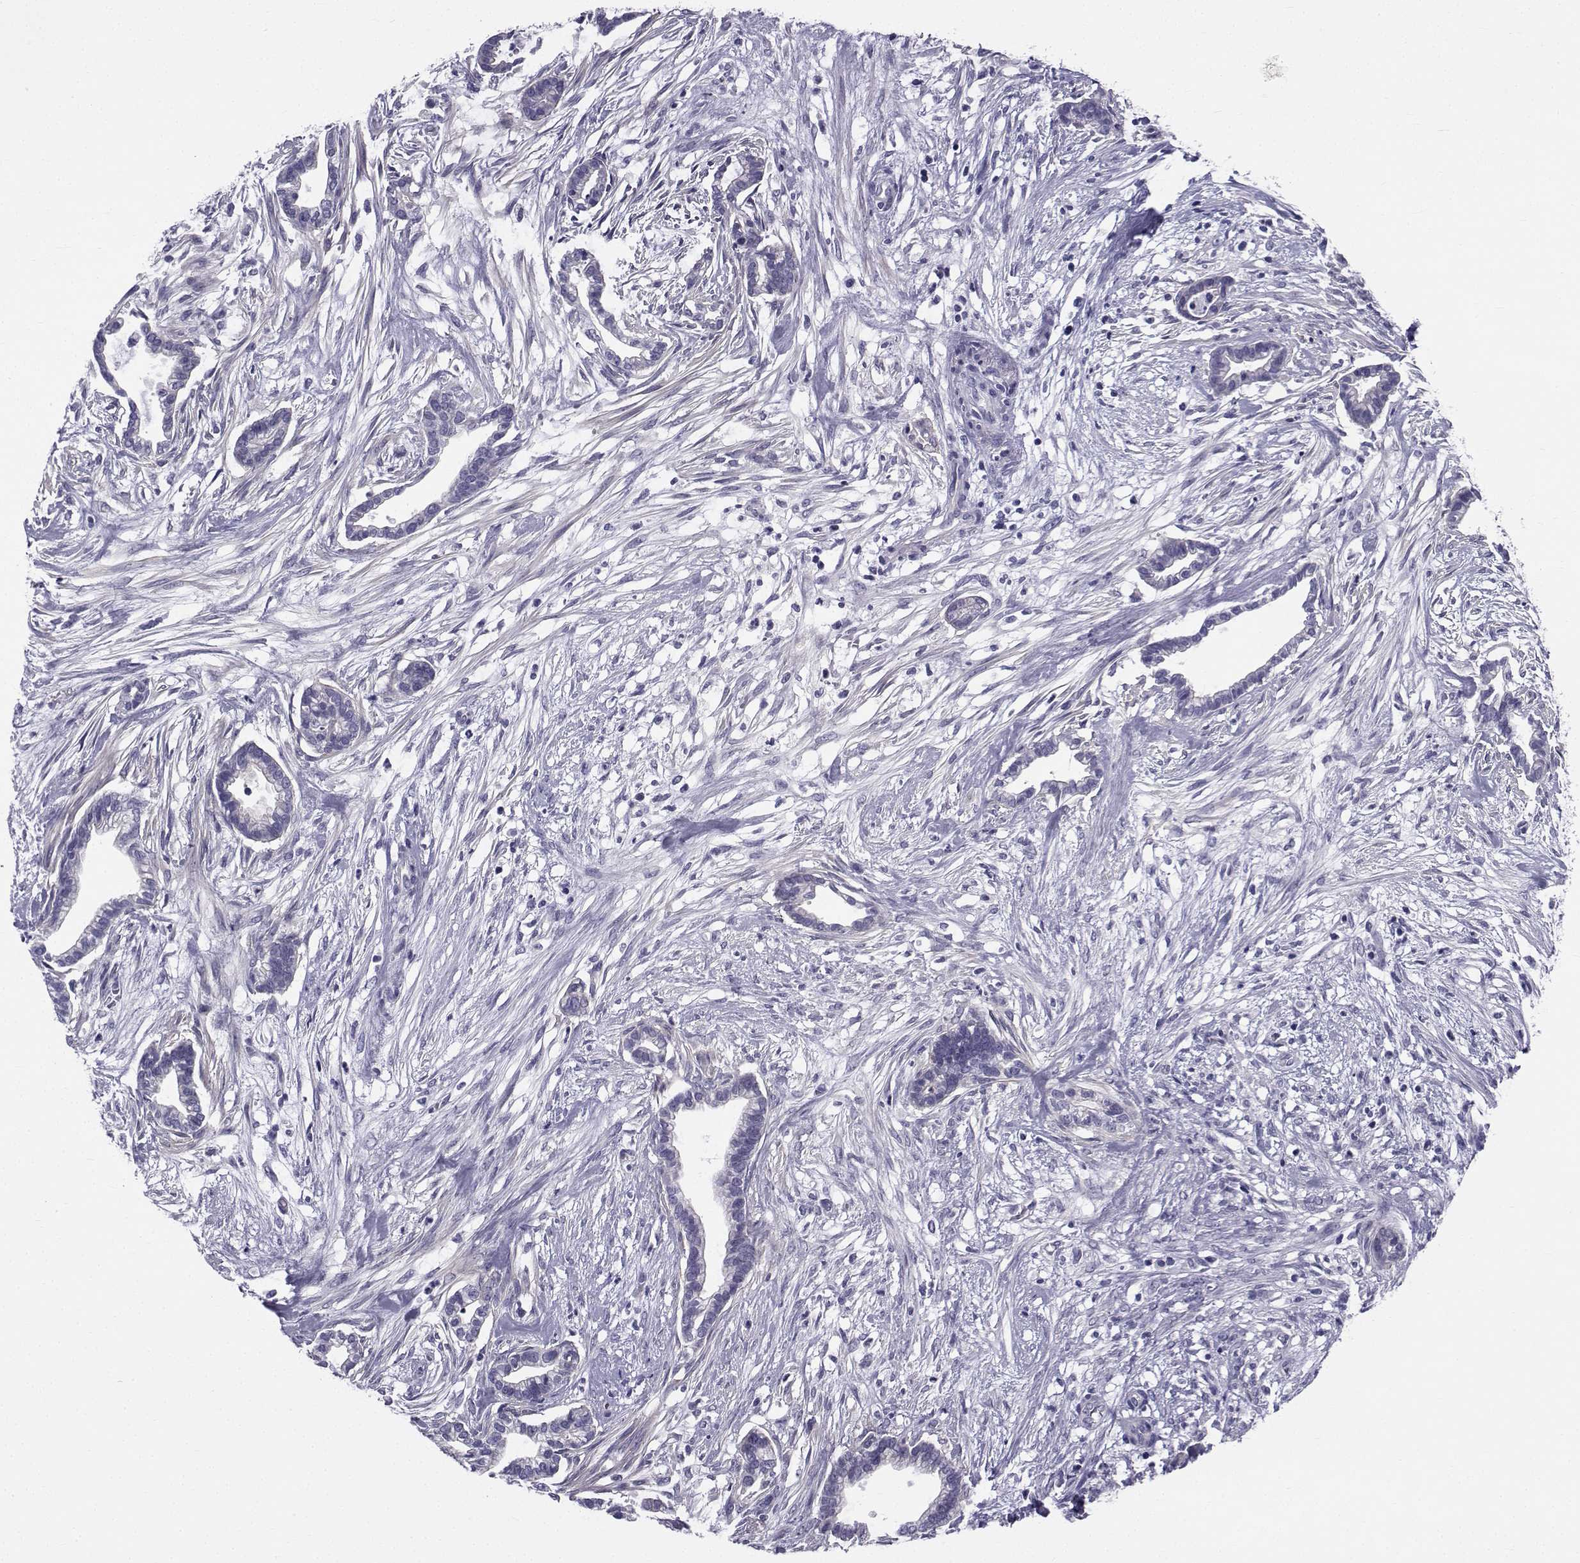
{"staining": {"intensity": "negative", "quantity": "none", "location": "none"}, "tissue": "cervical cancer", "cell_type": "Tumor cells", "image_type": "cancer", "snomed": [{"axis": "morphology", "description": "Adenocarcinoma, NOS"}, {"axis": "topography", "description": "Cervix"}], "caption": "DAB immunohistochemical staining of human cervical cancer (adenocarcinoma) shows no significant expression in tumor cells.", "gene": "SPANXD", "patient": {"sex": "female", "age": 62}}